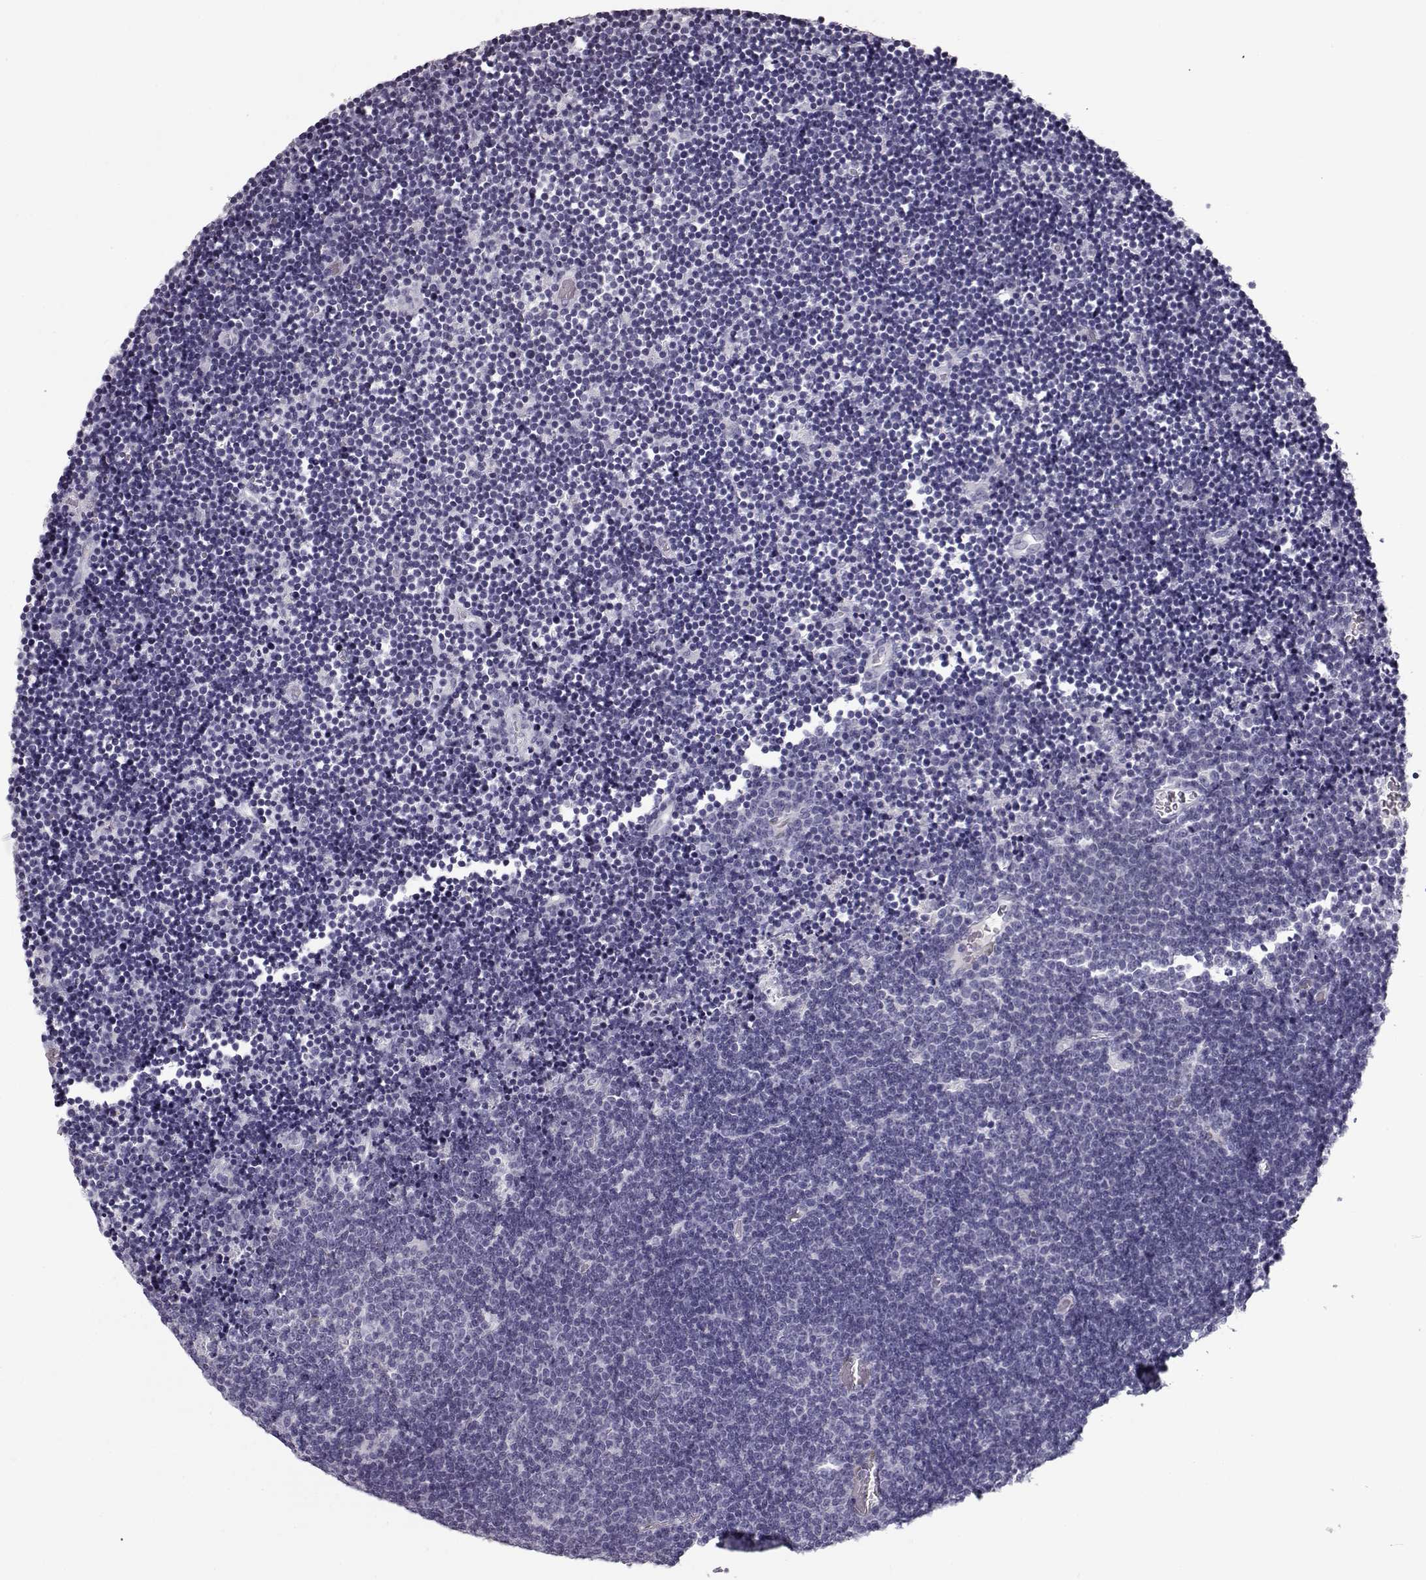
{"staining": {"intensity": "negative", "quantity": "none", "location": "none"}, "tissue": "lymphoma", "cell_type": "Tumor cells", "image_type": "cancer", "snomed": [{"axis": "morphology", "description": "Malignant lymphoma, non-Hodgkin's type, Low grade"}, {"axis": "topography", "description": "Brain"}], "caption": "High magnification brightfield microscopy of lymphoma stained with DAB (brown) and counterstained with hematoxylin (blue): tumor cells show no significant positivity.", "gene": "CCL19", "patient": {"sex": "female", "age": 66}}